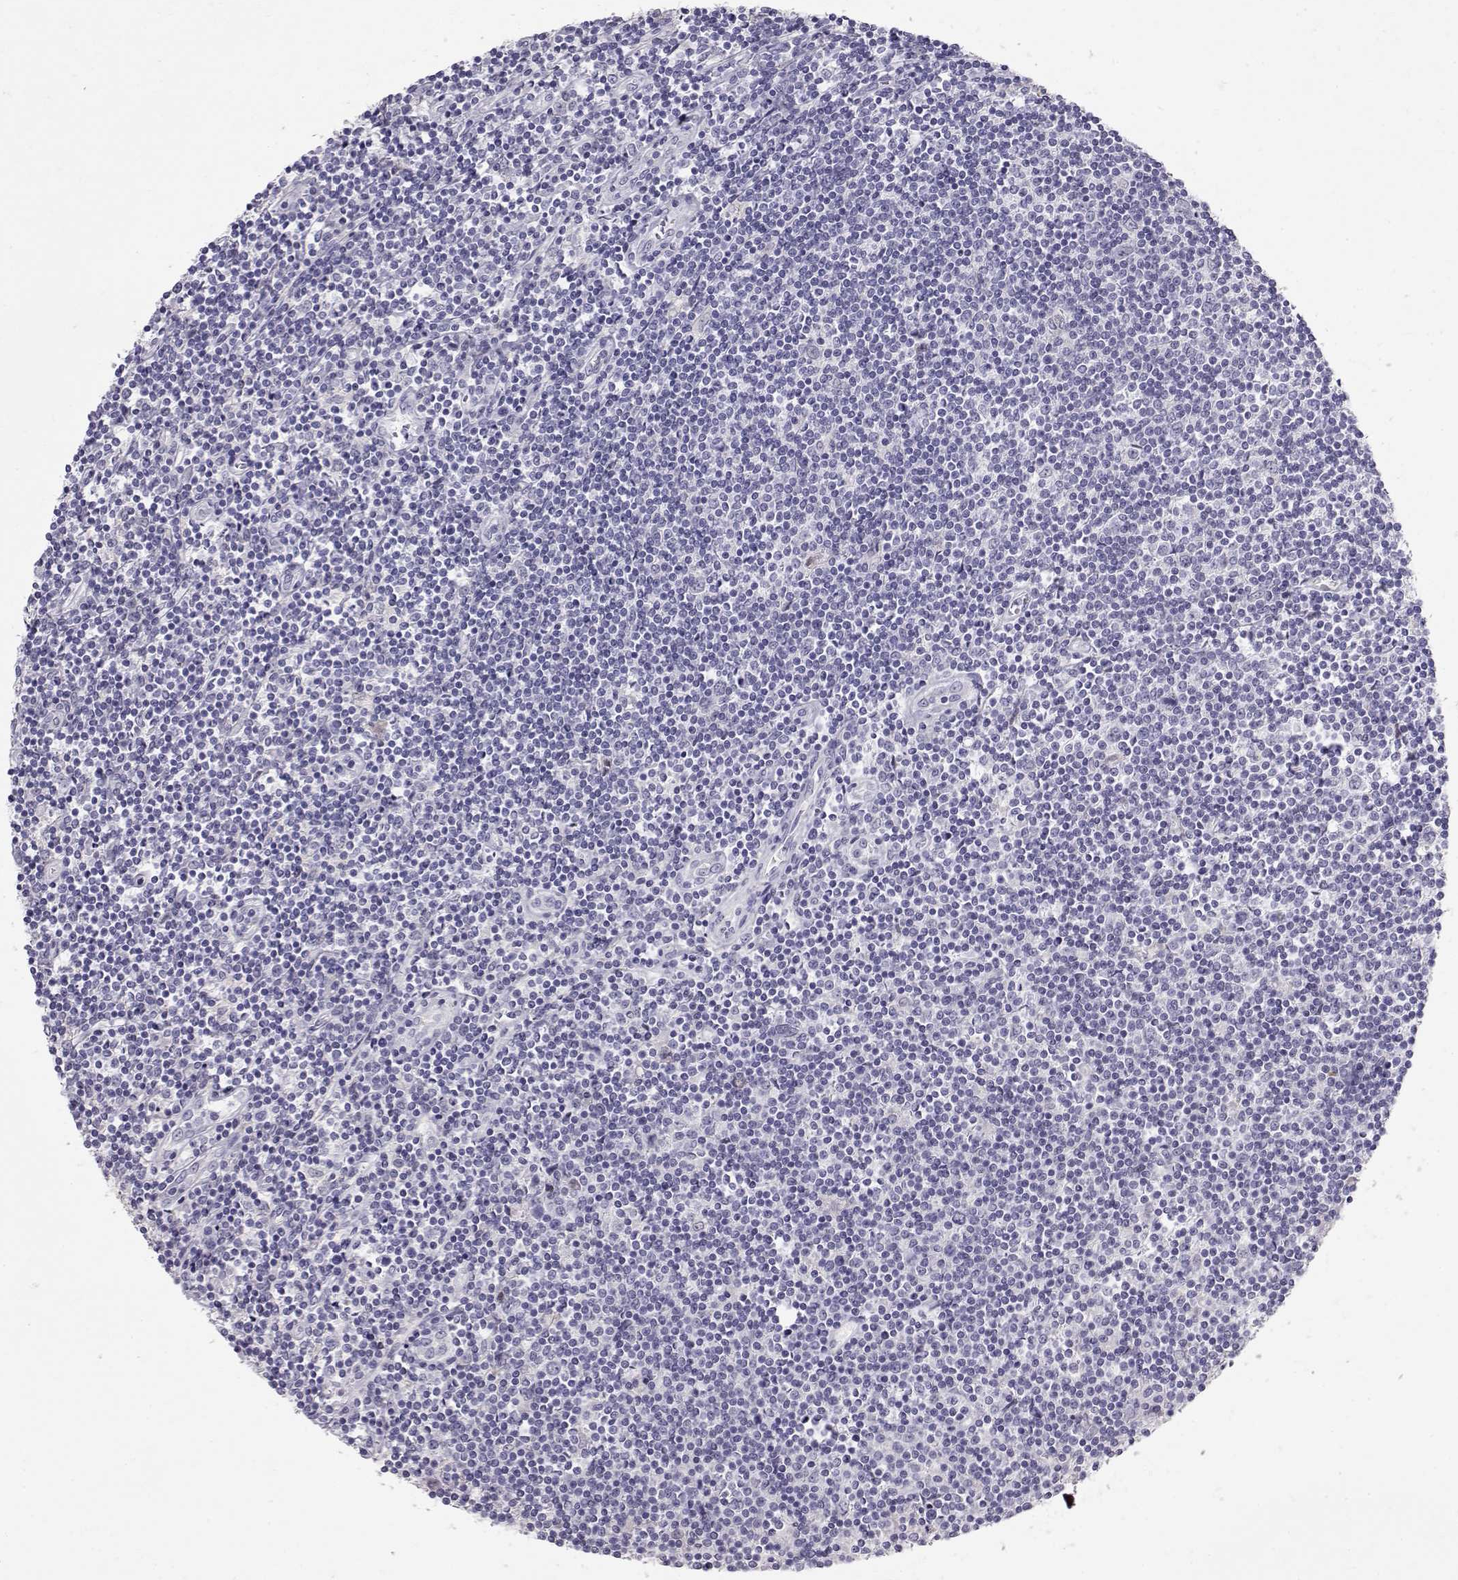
{"staining": {"intensity": "negative", "quantity": "none", "location": "none"}, "tissue": "lymphoma", "cell_type": "Tumor cells", "image_type": "cancer", "snomed": [{"axis": "morphology", "description": "Hodgkin's disease, NOS"}, {"axis": "topography", "description": "Lymph node"}], "caption": "Immunohistochemical staining of Hodgkin's disease displays no significant staining in tumor cells. Nuclei are stained in blue.", "gene": "RD3", "patient": {"sex": "male", "age": 40}}